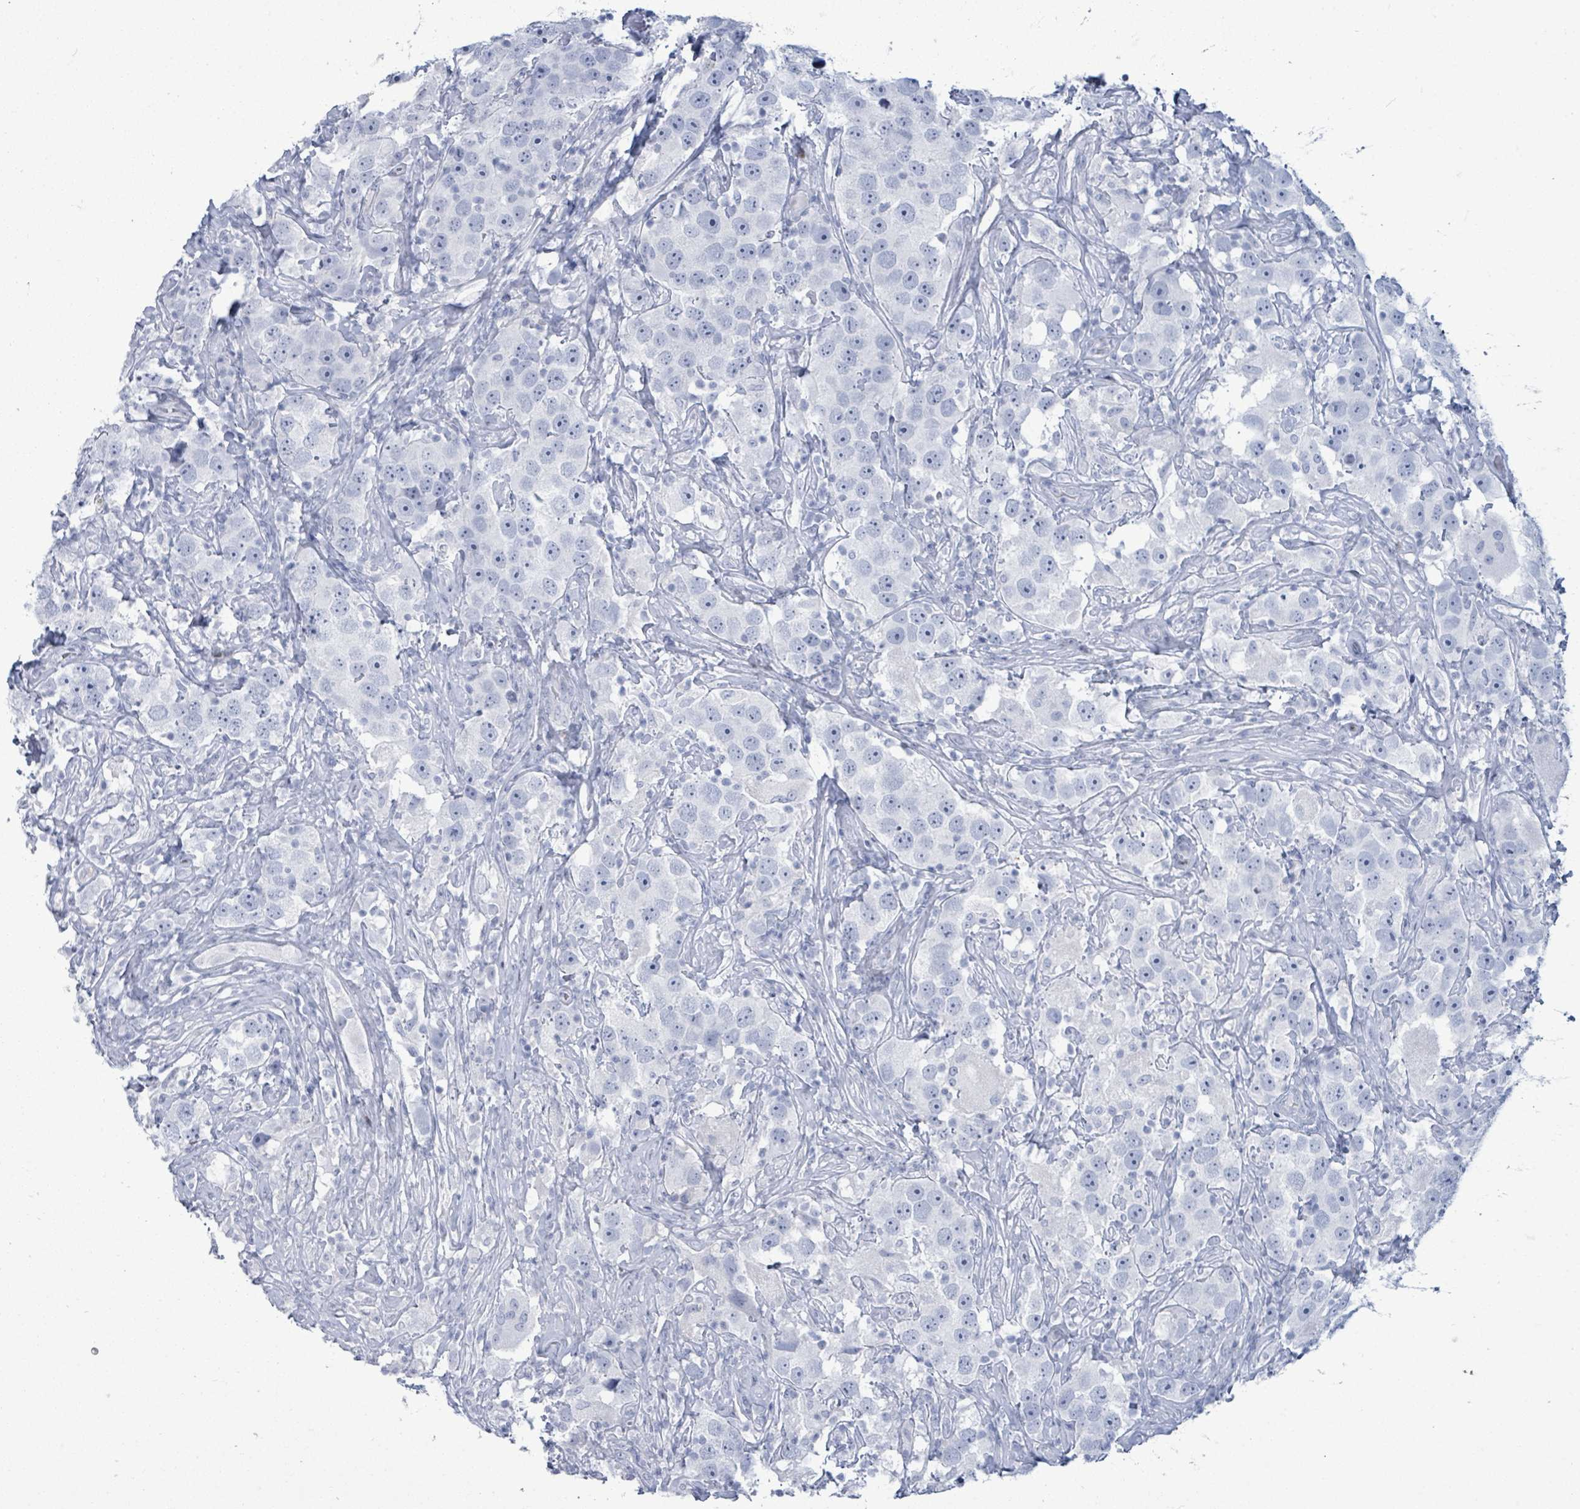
{"staining": {"intensity": "negative", "quantity": "none", "location": "none"}, "tissue": "testis cancer", "cell_type": "Tumor cells", "image_type": "cancer", "snomed": [{"axis": "morphology", "description": "Seminoma, NOS"}, {"axis": "topography", "description": "Testis"}], "caption": "The IHC image has no significant positivity in tumor cells of testis seminoma tissue.", "gene": "MALL", "patient": {"sex": "male", "age": 49}}